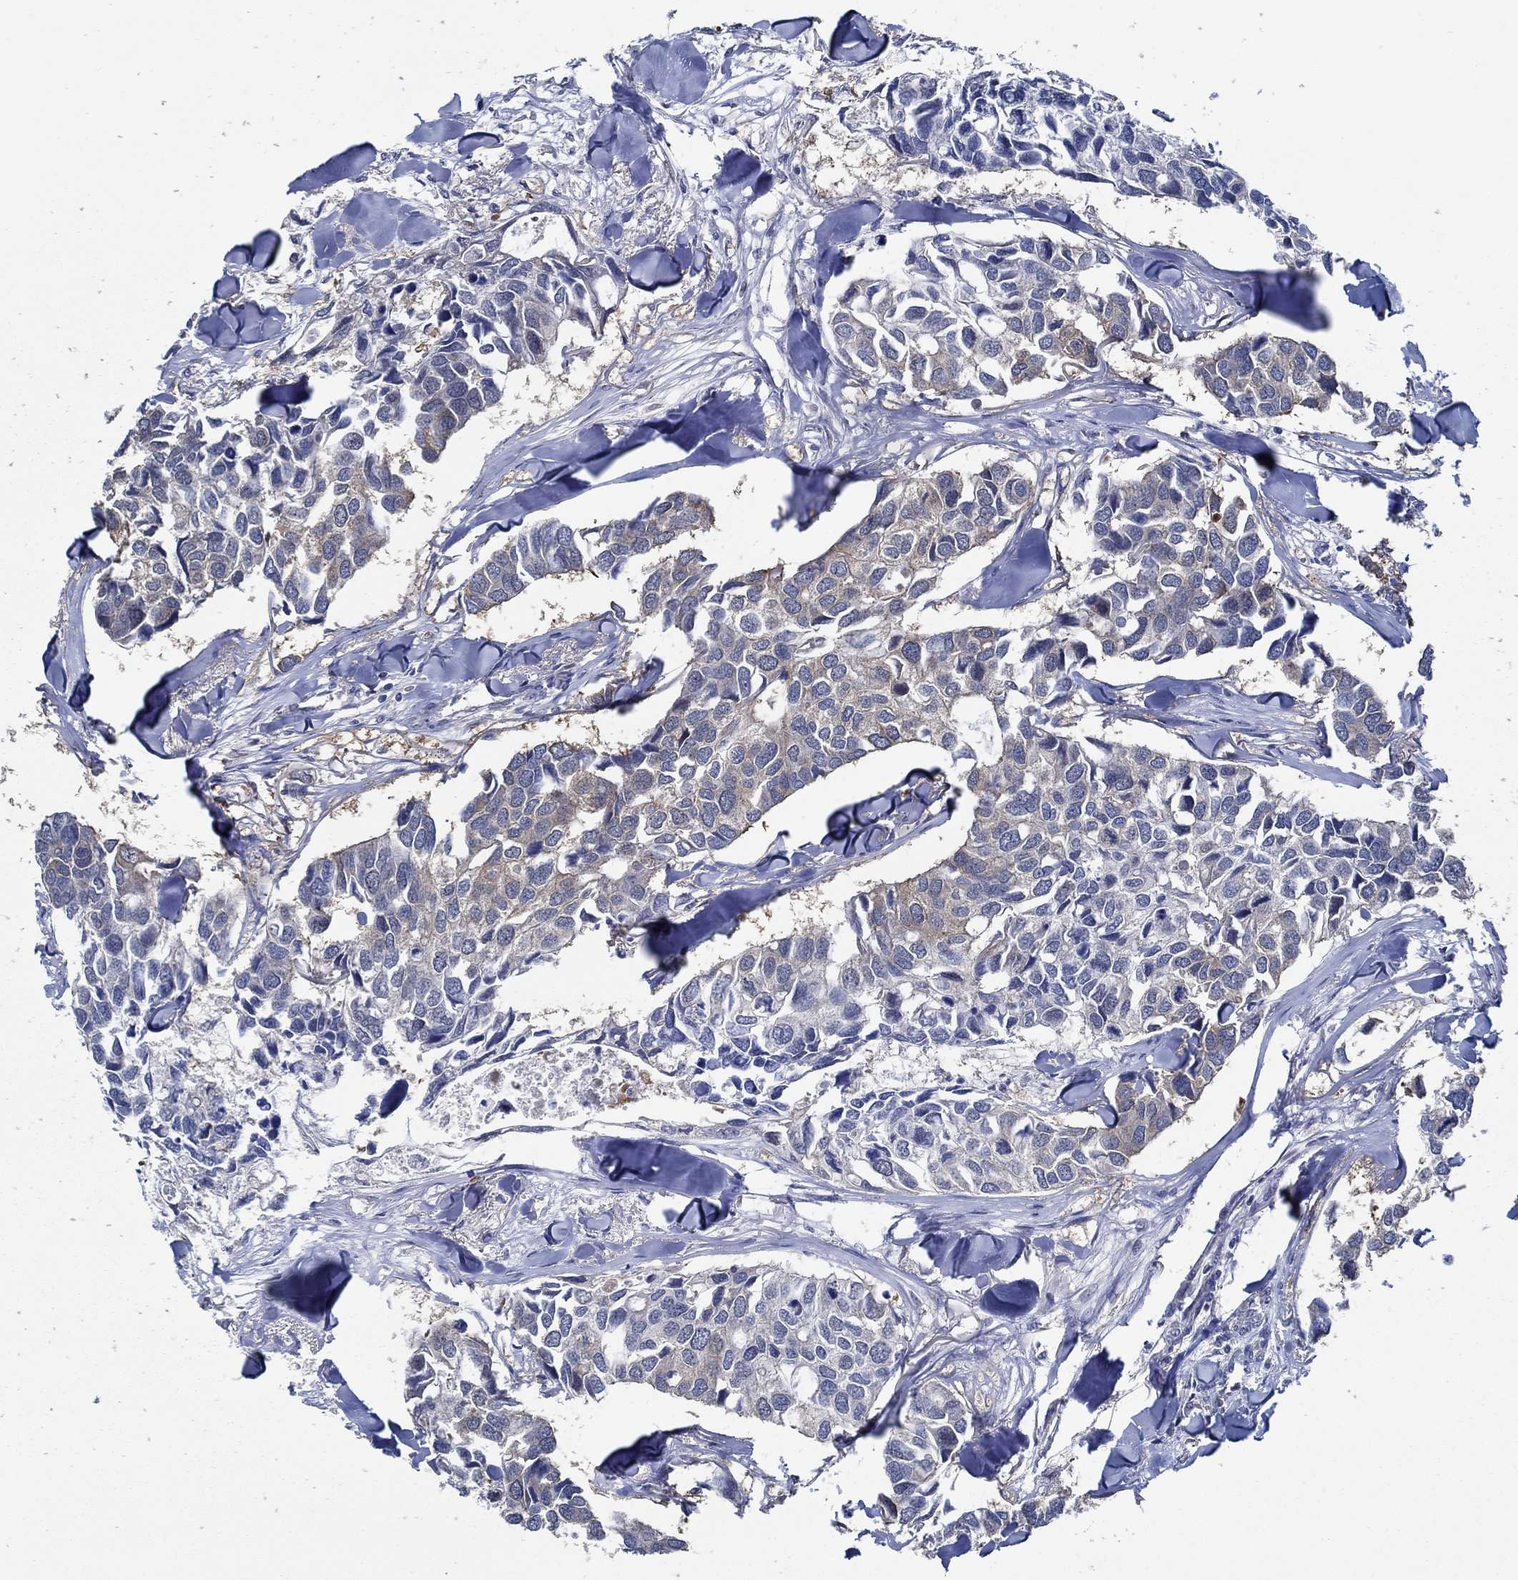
{"staining": {"intensity": "weak", "quantity": "25%-75%", "location": "cytoplasmic/membranous"}, "tissue": "breast cancer", "cell_type": "Tumor cells", "image_type": "cancer", "snomed": [{"axis": "morphology", "description": "Duct carcinoma"}, {"axis": "topography", "description": "Breast"}], "caption": "There is low levels of weak cytoplasmic/membranous expression in tumor cells of invasive ductal carcinoma (breast), as demonstrated by immunohistochemical staining (brown color).", "gene": "DACT1", "patient": {"sex": "female", "age": 83}}